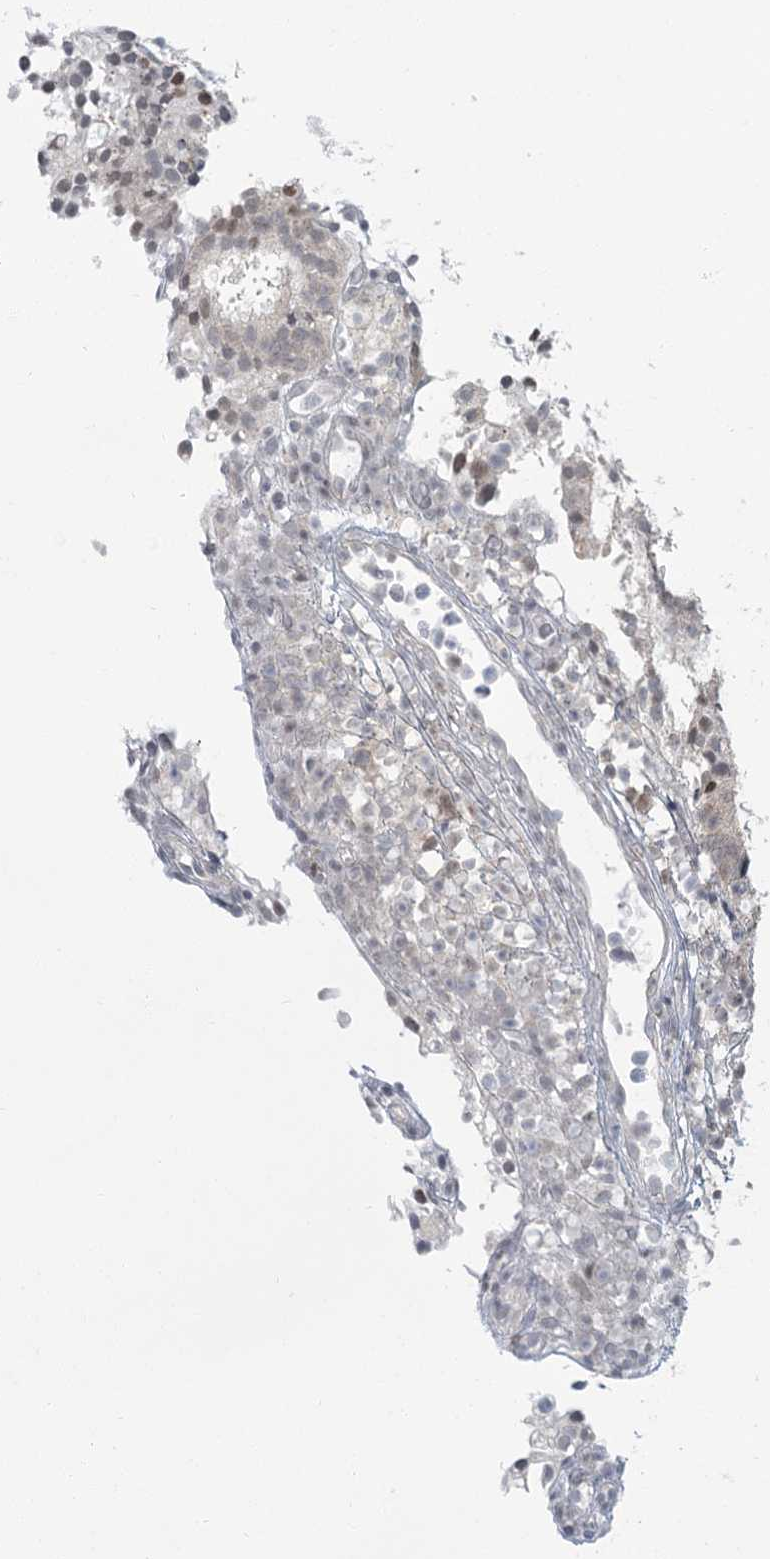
{"staining": {"intensity": "negative", "quantity": "none", "location": "none"}, "tissue": "prostate cancer", "cell_type": "Tumor cells", "image_type": "cancer", "snomed": [{"axis": "morphology", "description": "Adenocarcinoma, Low grade"}, {"axis": "topography", "description": "Prostate"}], "caption": "Human prostate adenocarcinoma (low-grade) stained for a protein using immunohistochemistry (IHC) demonstrates no expression in tumor cells.", "gene": "R3HCC1L", "patient": {"sex": "male", "age": 88}}